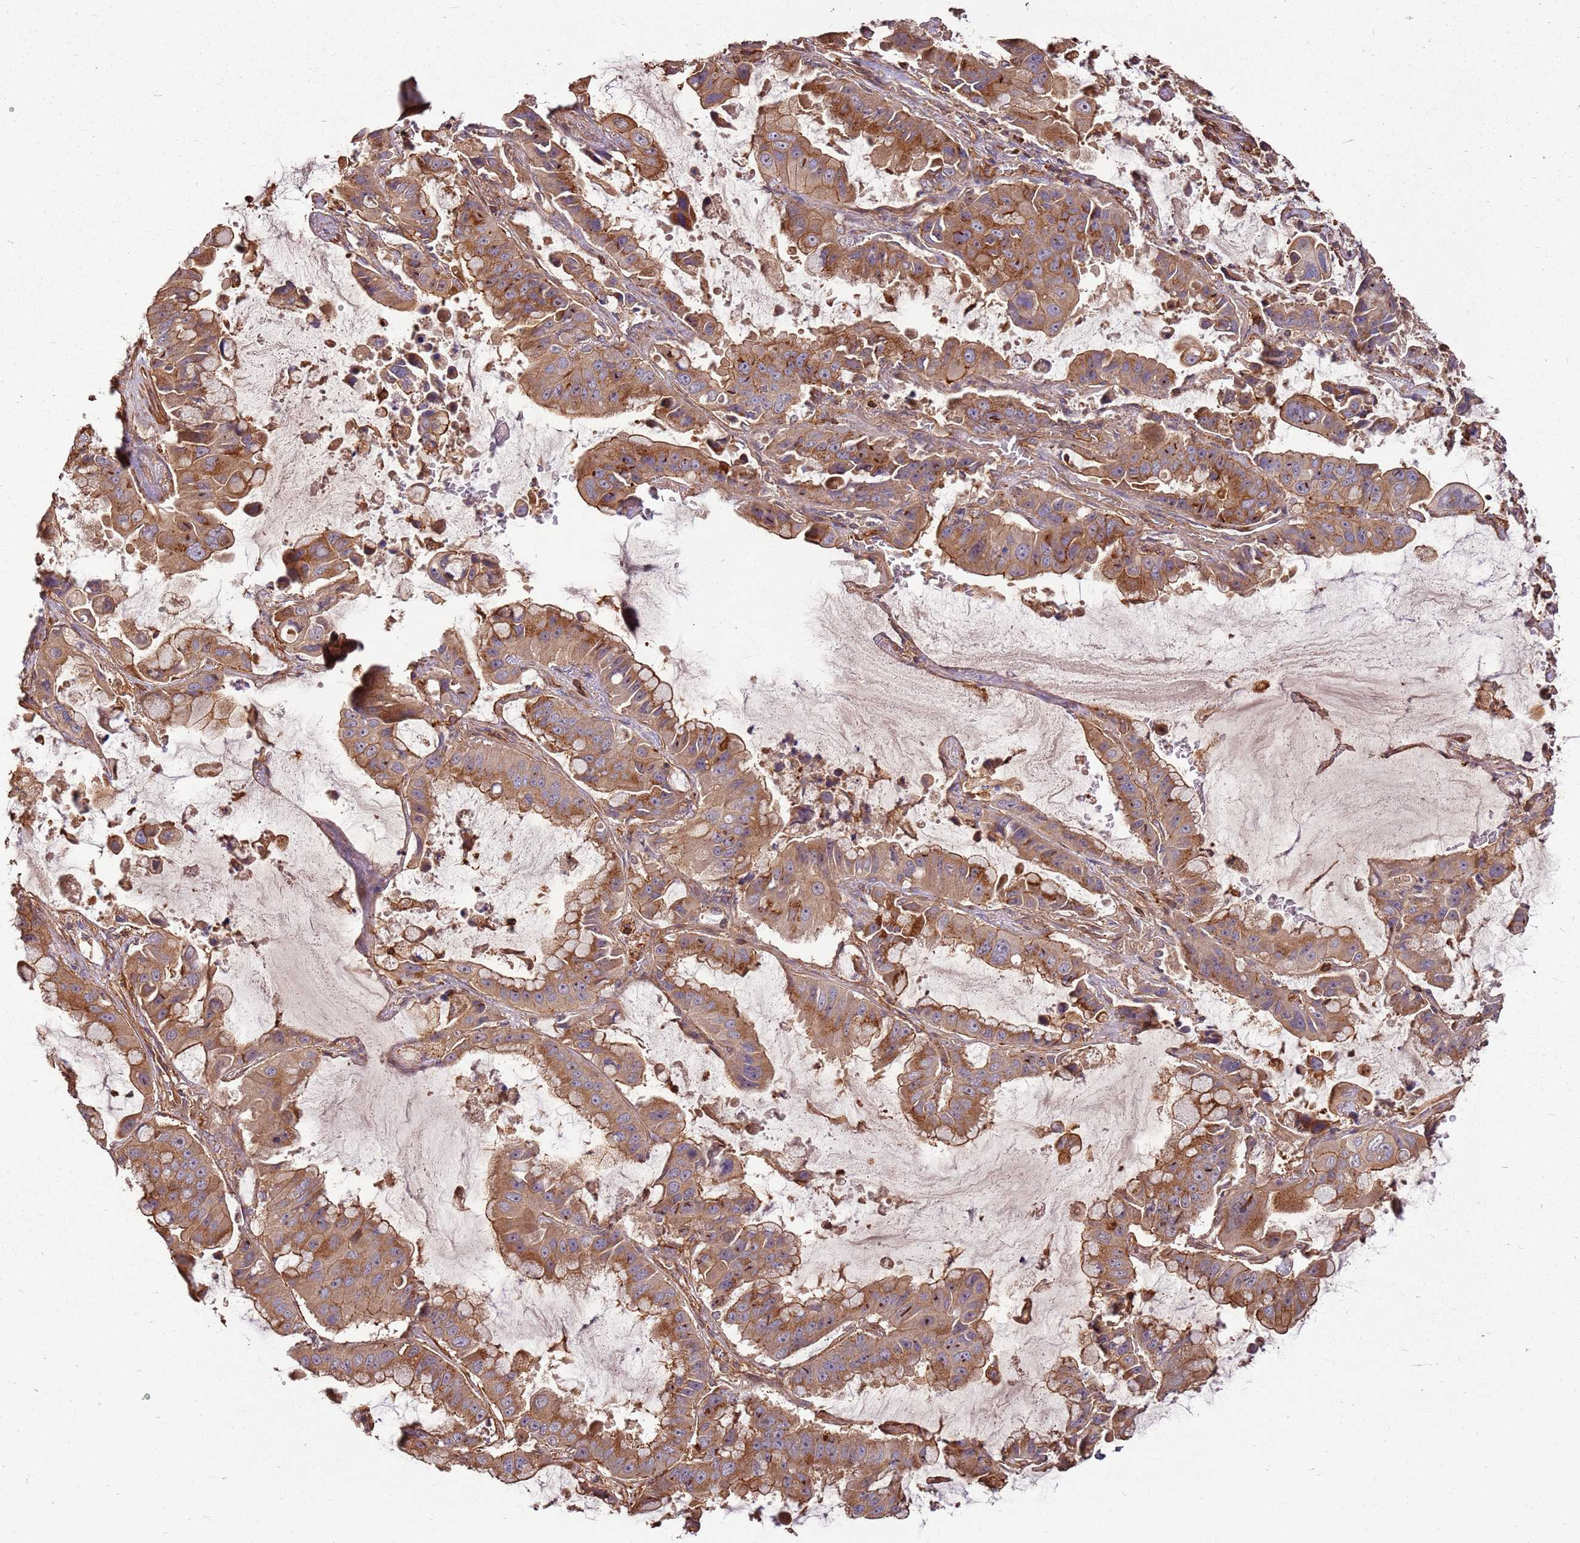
{"staining": {"intensity": "moderate", "quantity": ">75%", "location": "cytoplasmic/membranous"}, "tissue": "lung cancer", "cell_type": "Tumor cells", "image_type": "cancer", "snomed": [{"axis": "morphology", "description": "Adenocarcinoma, NOS"}, {"axis": "topography", "description": "Lung"}], "caption": "This photomicrograph demonstrates immunohistochemistry staining of lung cancer (adenocarcinoma), with medium moderate cytoplasmic/membranous expression in about >75% of tumor cells.", "gene": "ACVR2A", "patient": {"sex": "male", "age": 64}}